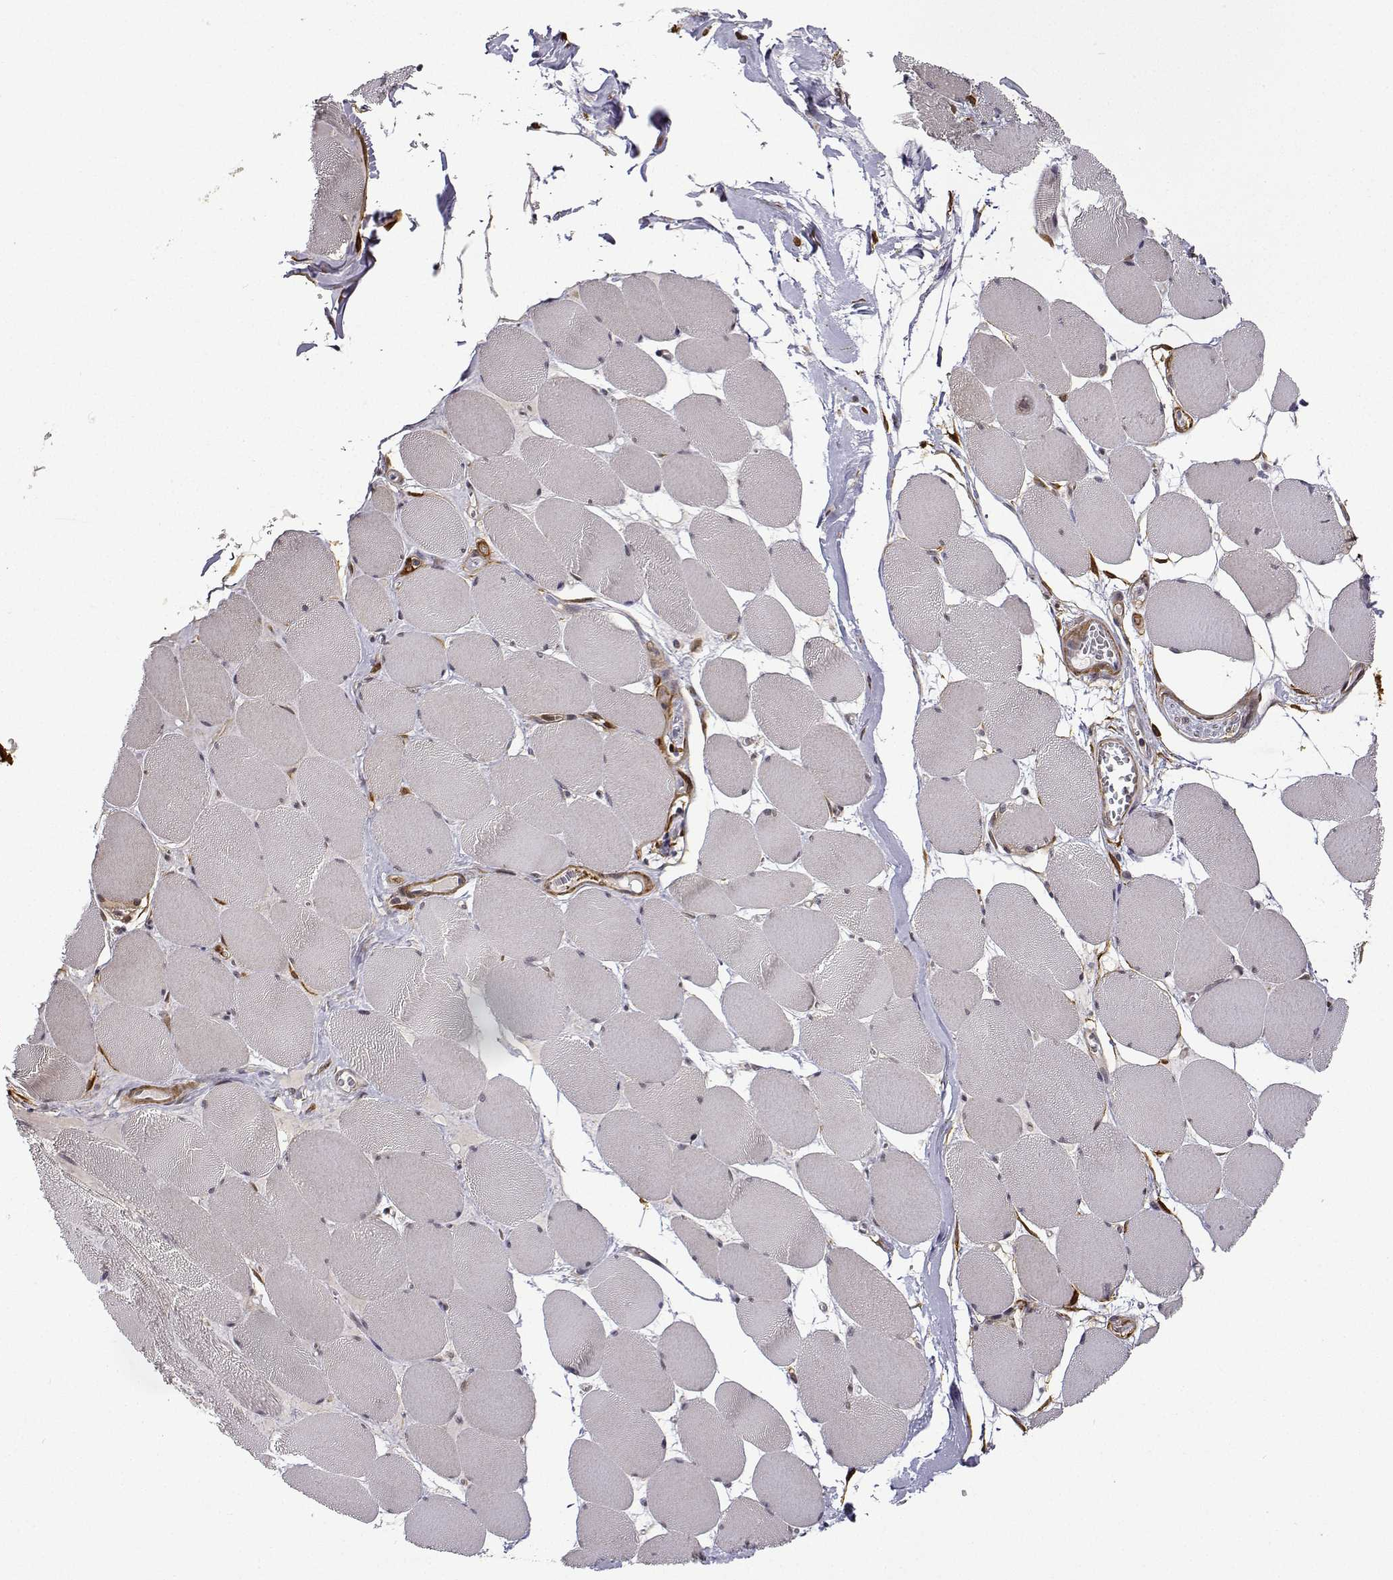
{"staining": {"intensity": "negative", "quantity": "none", "location": "none"}, "tissue": "skeletal muscle", "cell_type": "Myocytes", "image_type": "normal", "snomed": [{"axis": "morphology", "description": "Normal tissue, NOS"}, {"axis": "topography", "description": "Skeletal muscle"}], "caption": "Immunohistochemical staining of normal human skeletal muscle demonstrates no significant staining in myocytes. (DAB (3,3'-diaminobenzidine) immunohistochemistry with hematoxylin counter stain).", "gene": "PHGDH", "patient": {"sex": "female", "age": 75}}